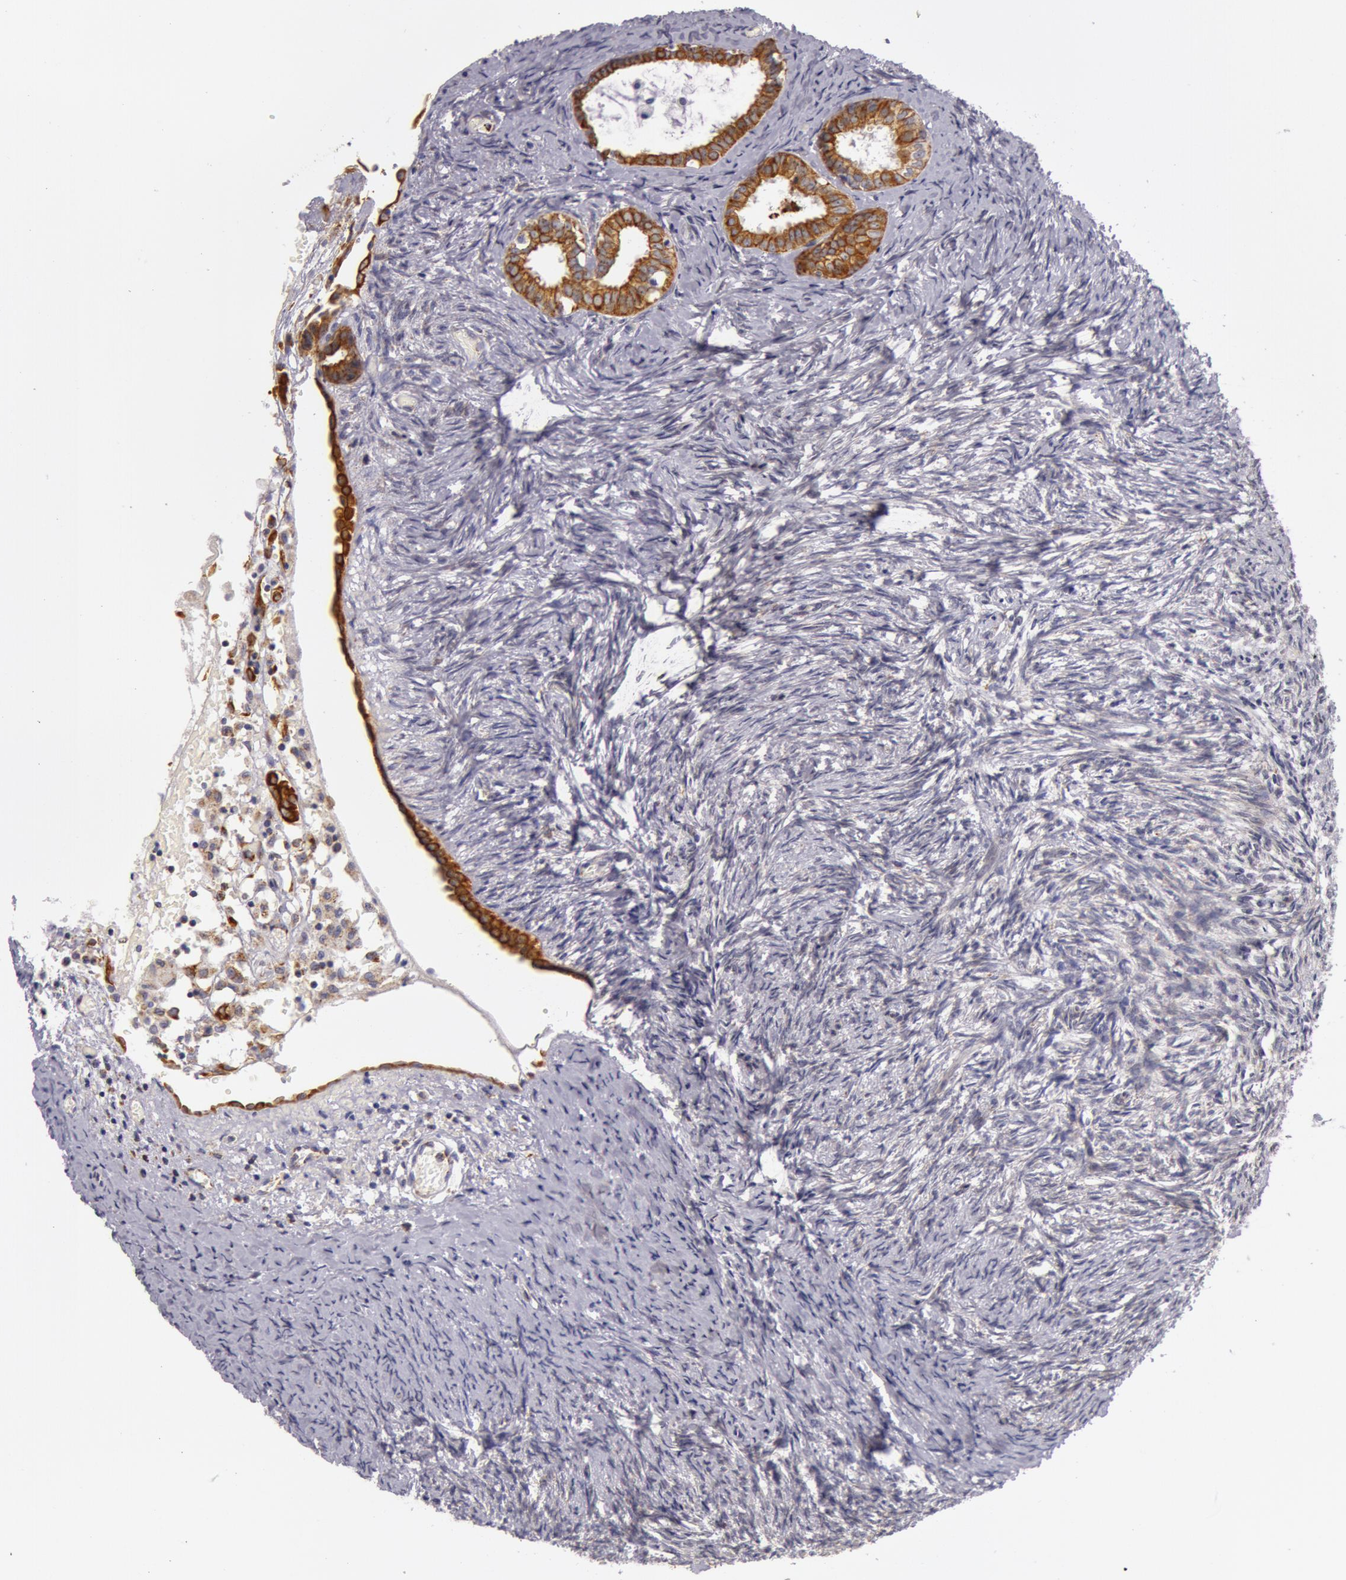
{"staining": {"intensity": "negative", "quantity": "none", "location": "none"}, "tissue": "ovary", "cell_type": "Ovarian stroma cells", "image_type": "normal", "snomed": [{"axis": "morphology", "description": "Normal tissue, NOS"}, {"axis": "topography", "description": "Ovary"}], "caption": "Immunohistochemical staining of benign ovary shows no significant staining in ovarian stroma cells.", "gene": "KRT18", "patient": {"sex": "female", "age": 54}}